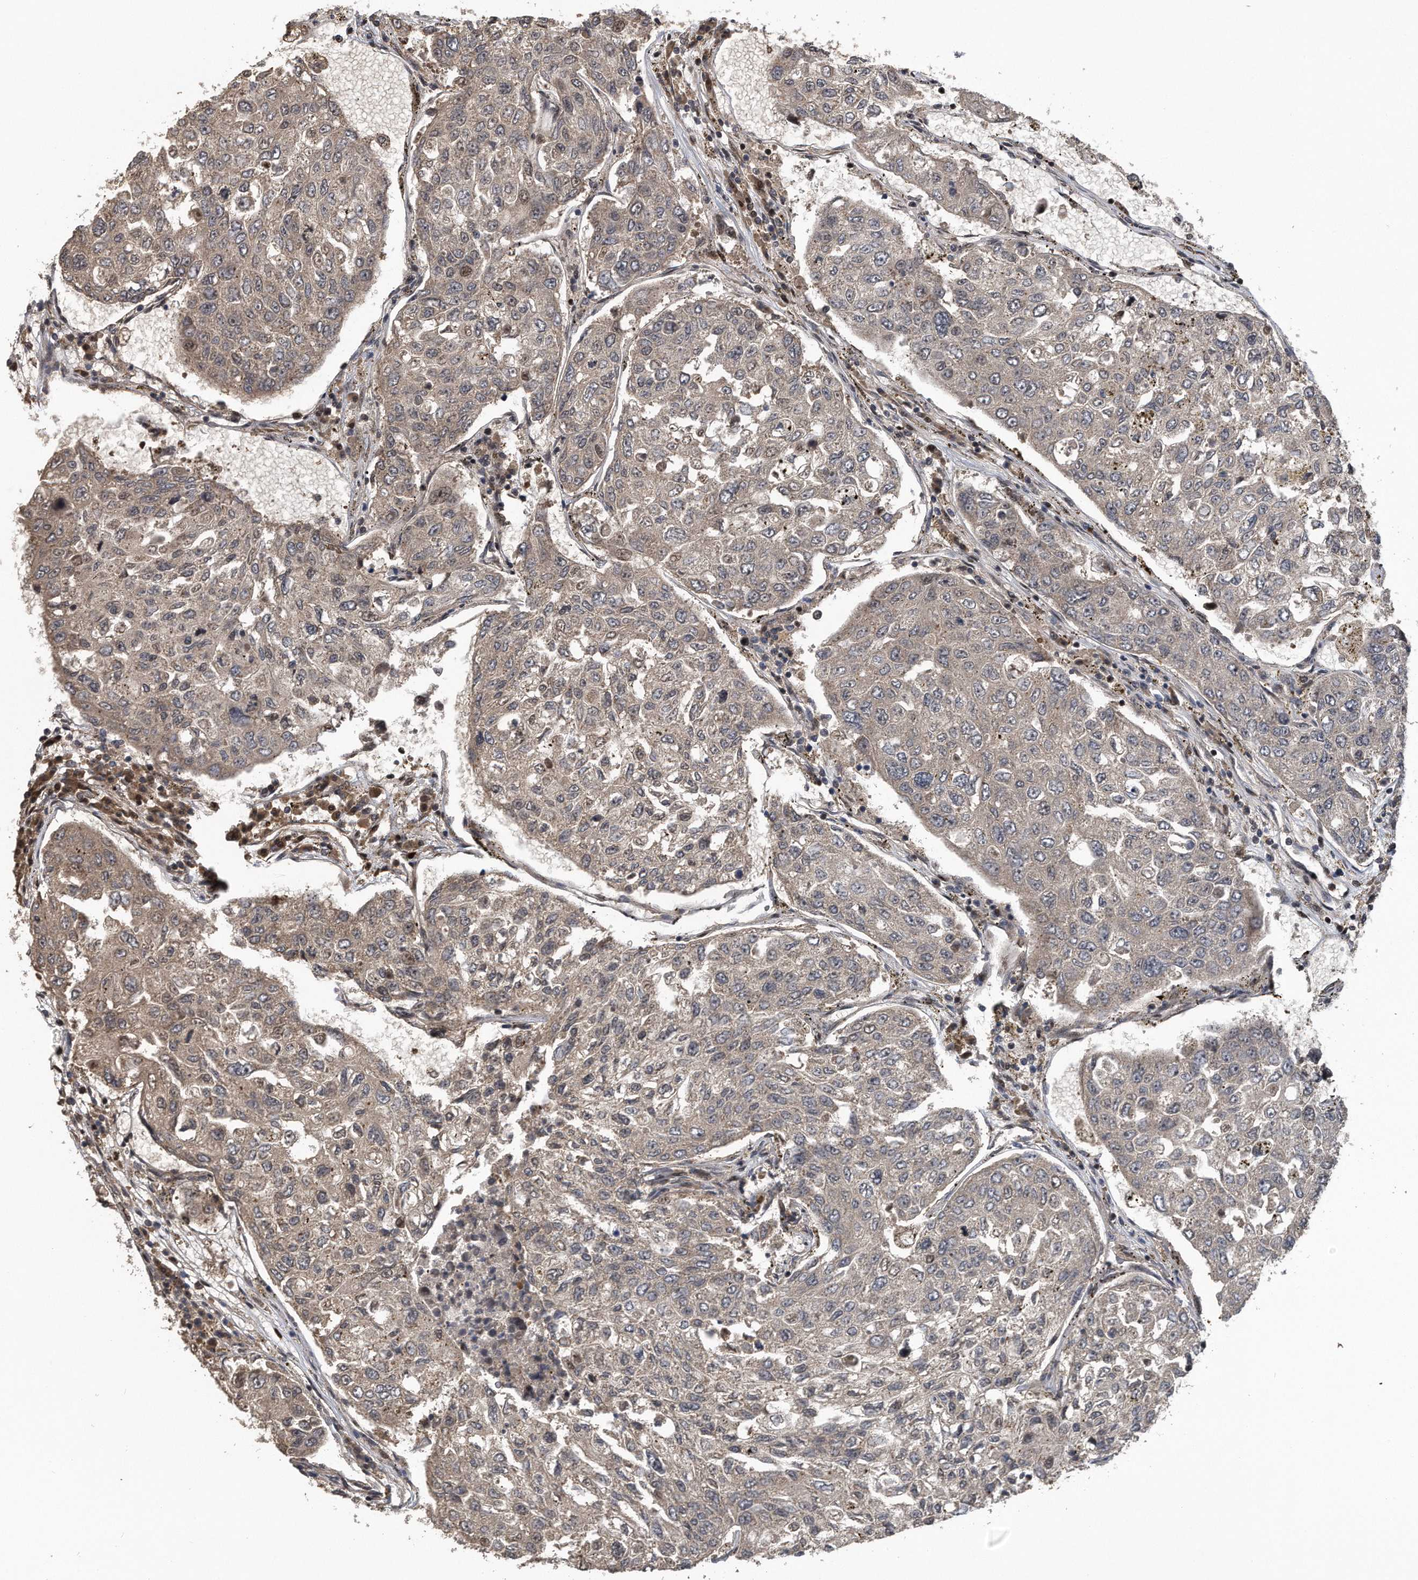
{"staining": {"intensity": "weak", "quantity": "<25%", "location": "cytoplasmic/membranous"}, "tissue": "urothelial cancer", "cell_type": "Tumor cells", "image_type": "cancer", "snomed": [{"axis": "morphology", "description": "Urothelial carcinoma, High grade"}, {"axis": "topography", "description": "Lymph node"}, {"axis": "topography", "description": "Urinary bladder"}], "caption": "Tumor cells show no significant staining in urothelial cancer.", "gene": "ZNF79", "patient": {"sex": "male", "age": 51}}